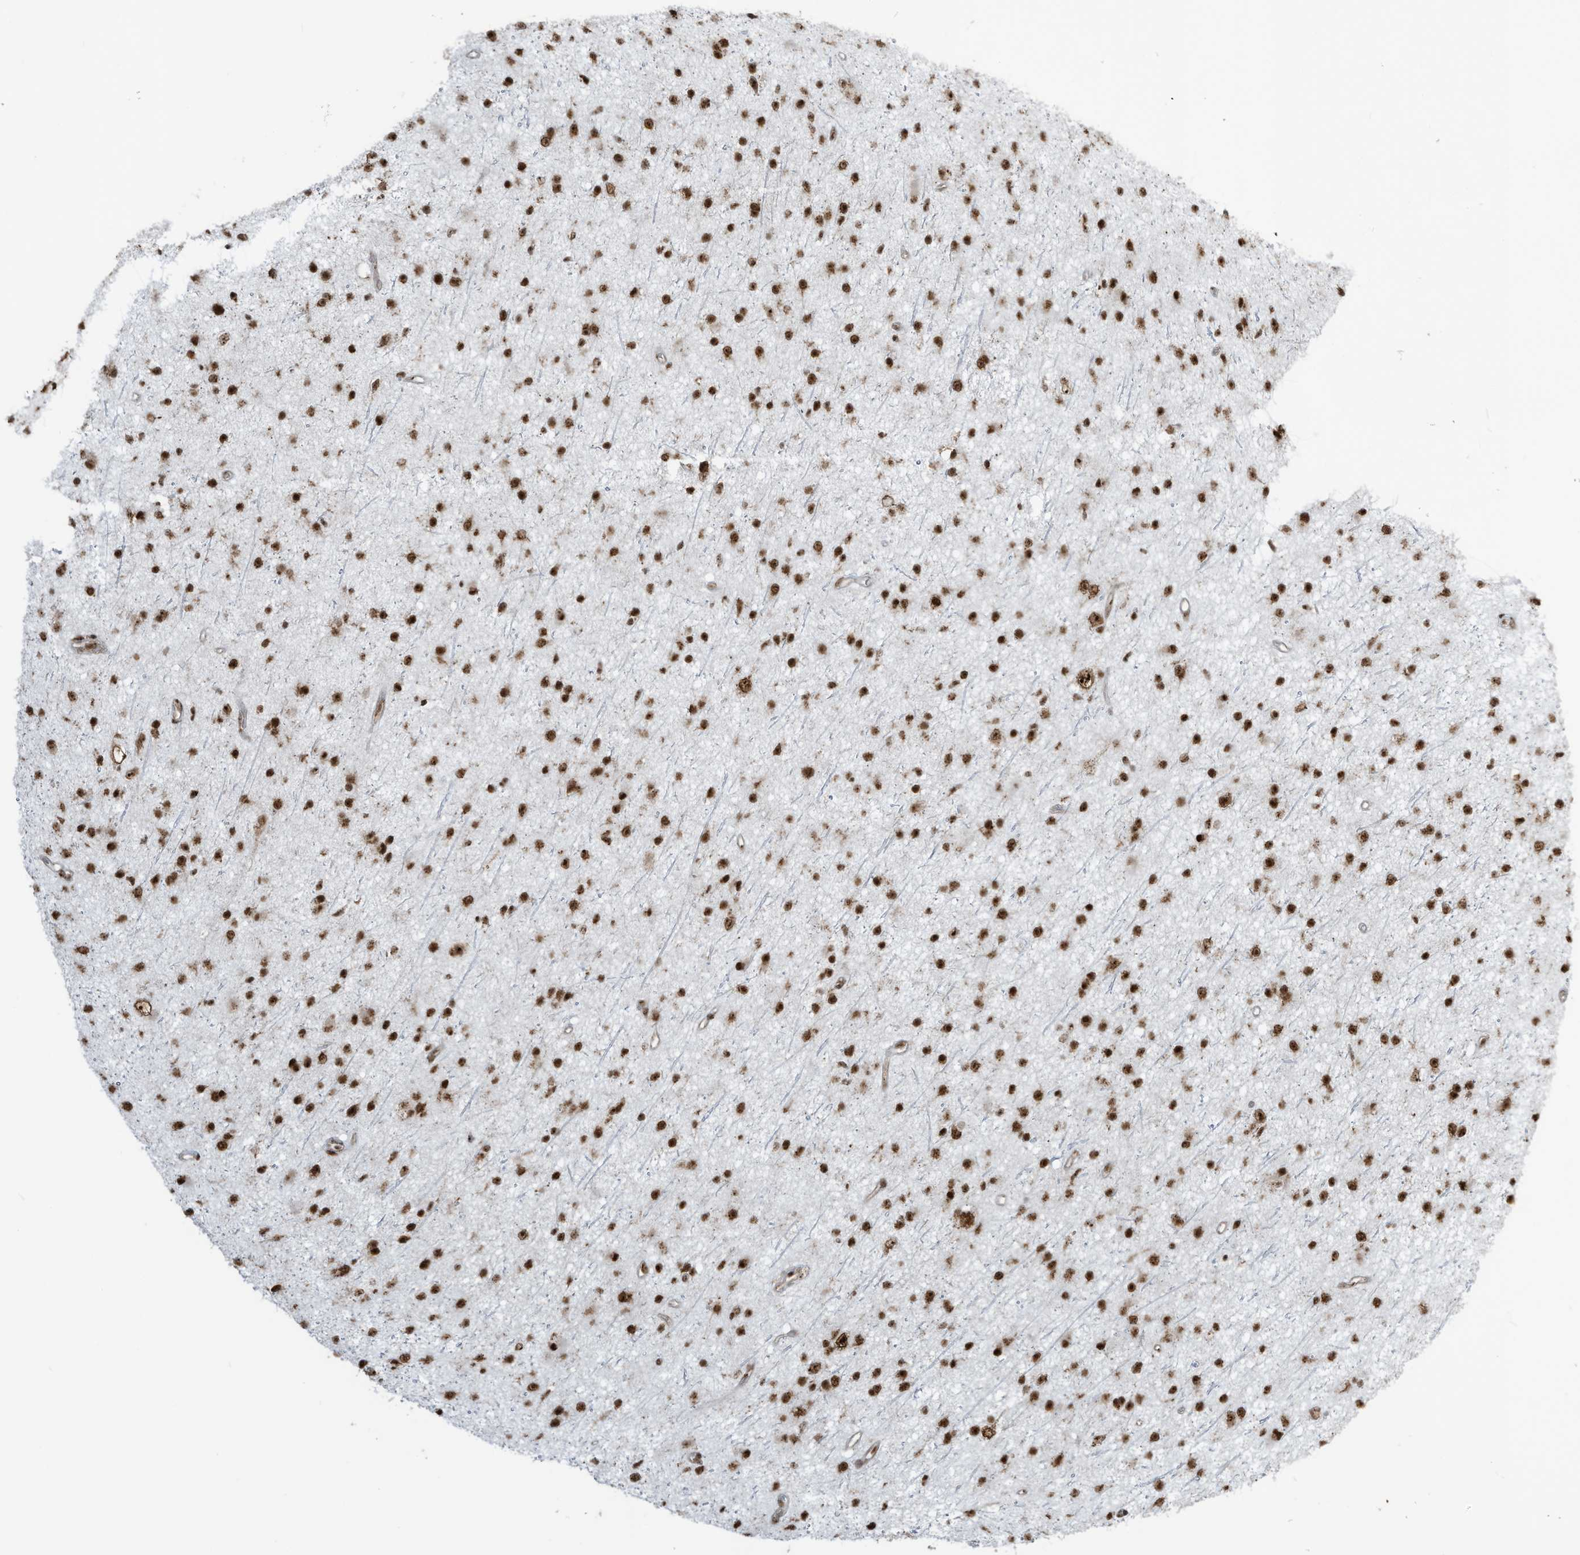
{"staining": {"intensity": "strong", "quantity": ">75%", "location": "nuclear"}, "tissue": "glioma", "cell_type": "Tumor cells", "image_type": "cancer", "snomed": [{"axis": "morphology", "description": "Glioma, malignant, Low grade"}, {"axis": "topography", "description": "Cerebral cortex"}], "caption": "Immunohistochemical staining of human low-grade glioma (malignant) displays high levels of strong nuclear staining in approximately >75% of tumor cells.", "gene": "LBH", "patient": {"sex": "female", "age": 39}}